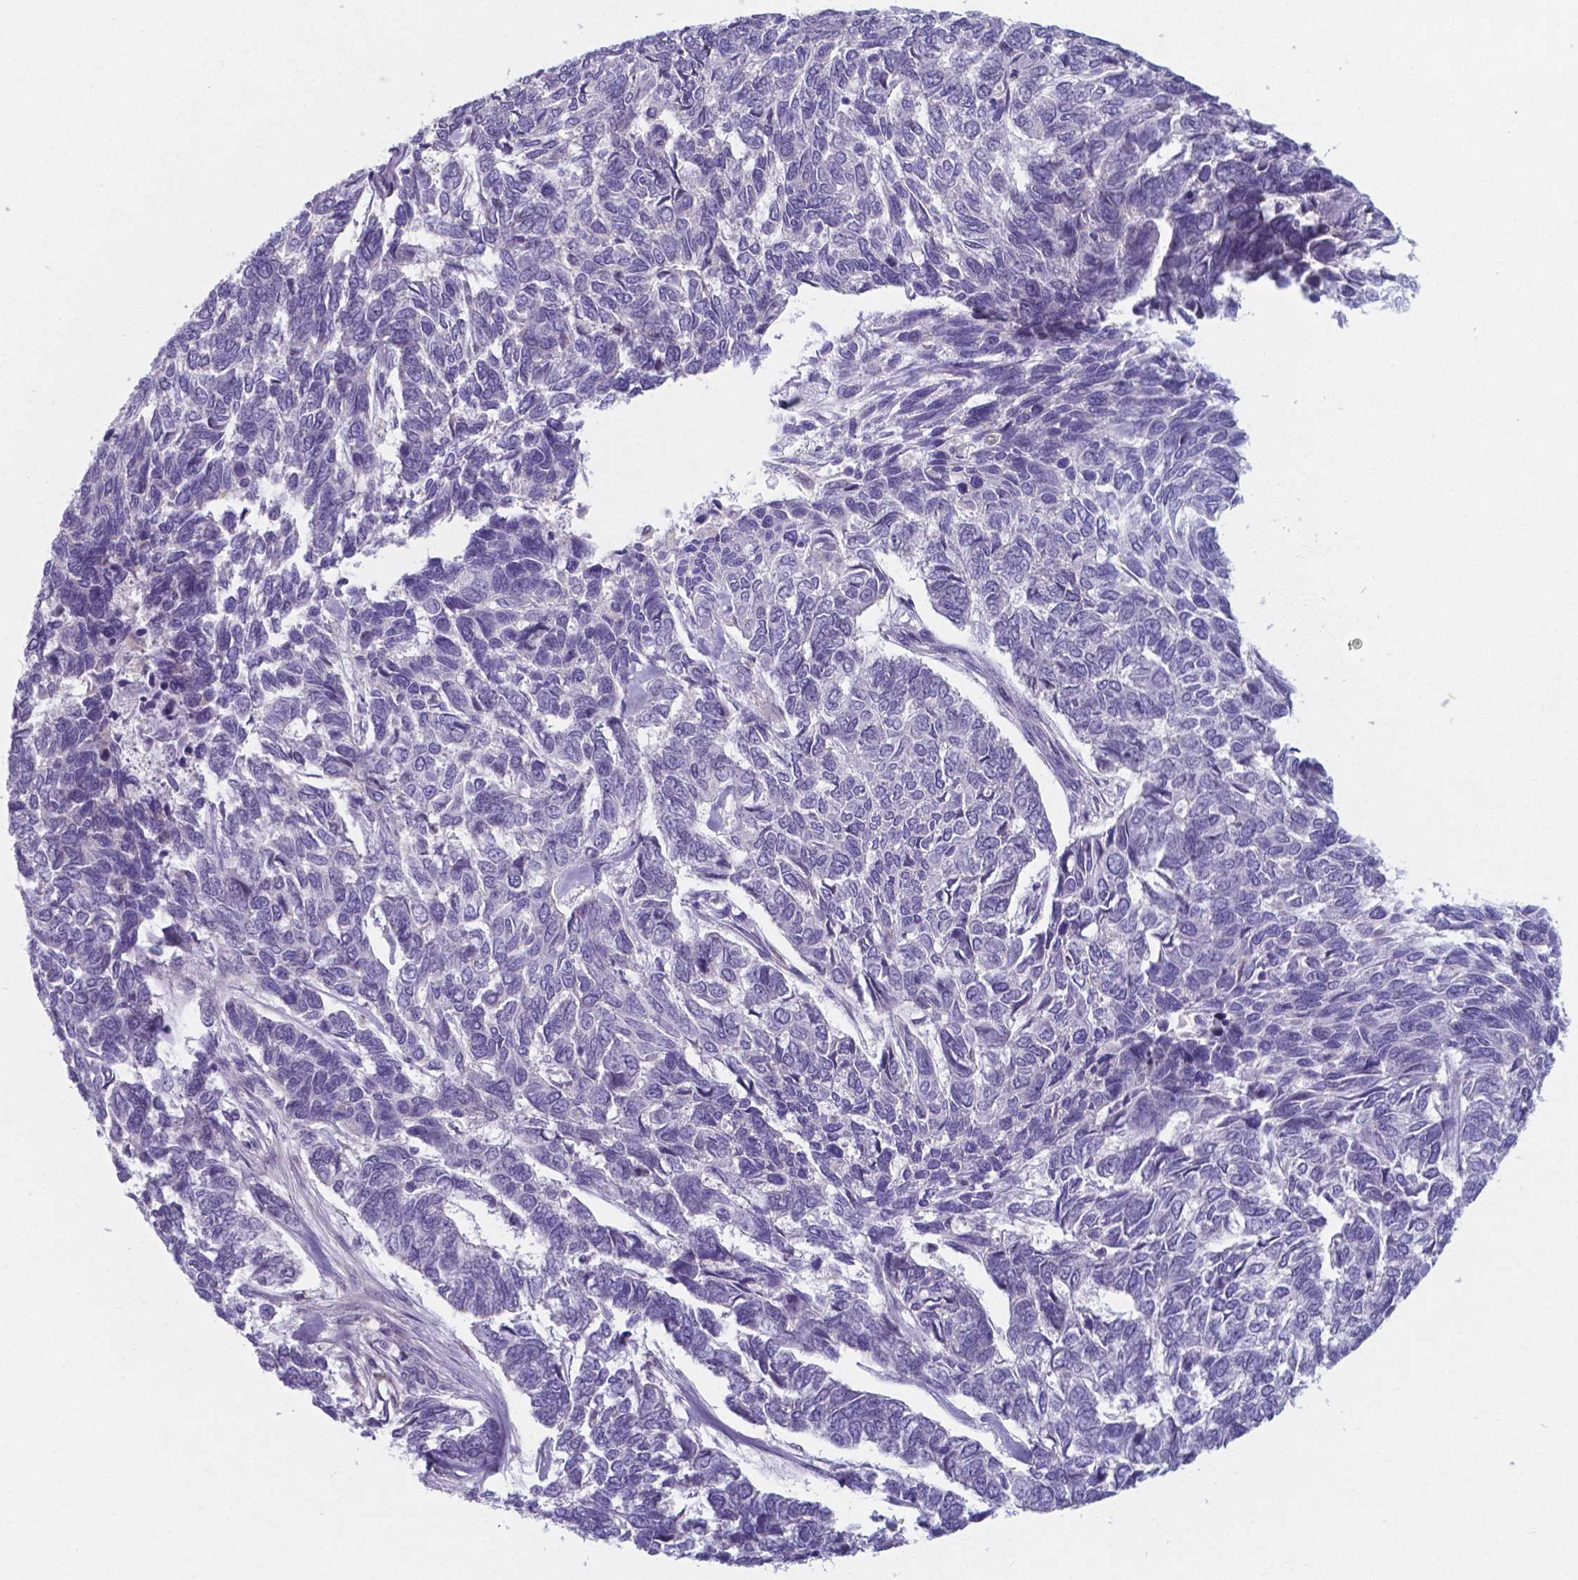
{"staining": {"intensity": "negative", "quantity": "none", "location": "none"}, "tissue": "skin cancer", "cell_type": "Tumor cells", "image_type": "cancer", "snomed": [{"axis": "morphology", "description": "Basal cell carcinoma"}, {"axis": "topography", "description": "Skin"}], "caption": "The histopathology image reveals no significant staining in tumor cells of skin cancer (basal cell carcinoma). Nuclei are stained in blue.", "gene": "AP5B1", "patient": {"sex": "female", "age": 65}}